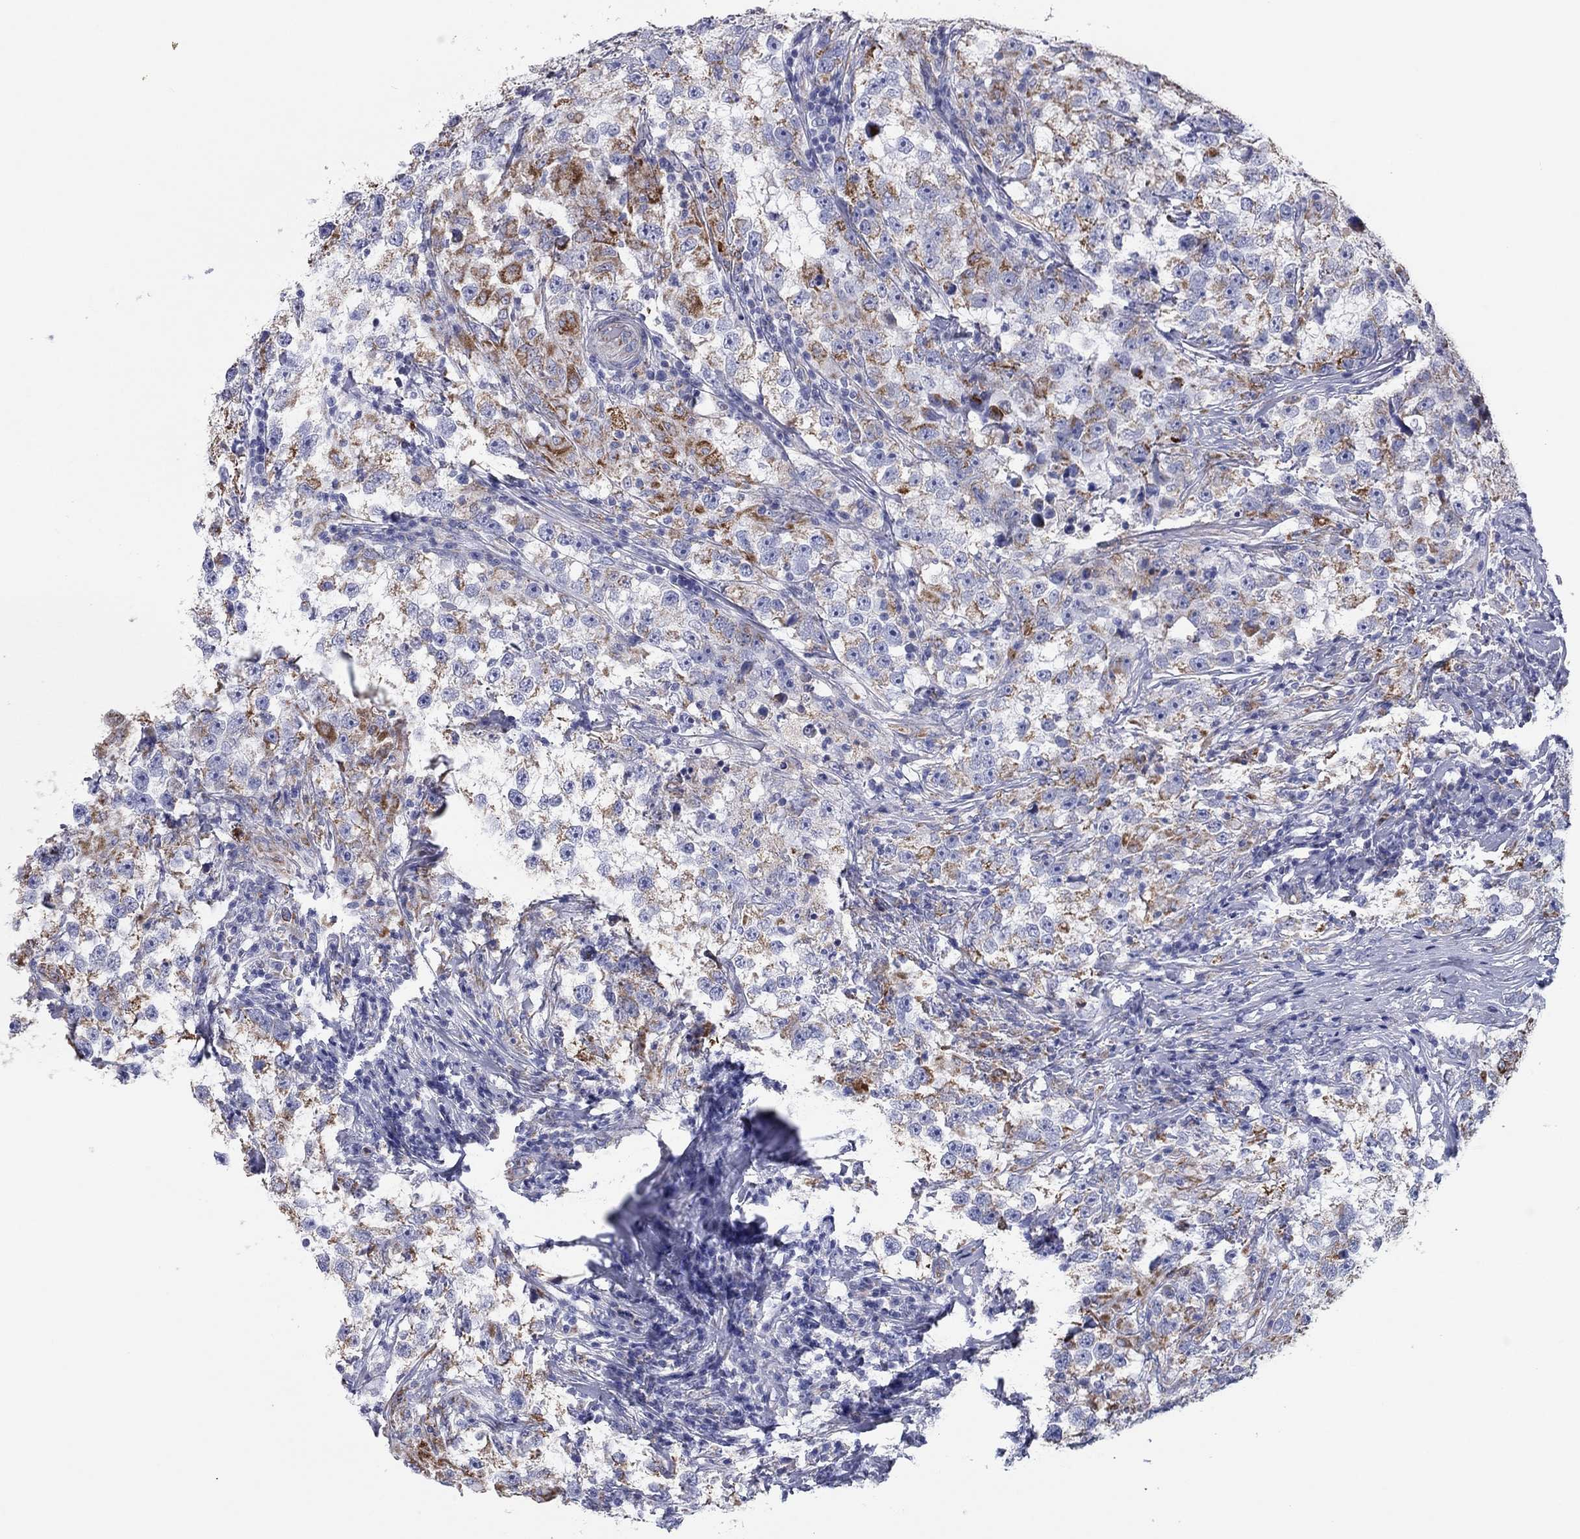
{"staining": {"intensity": "strong", "quantity": "25%-75%", "location": "cytoplasmic/membranous"}, "tissue": "testis cancer", "cell_type": "Tumor cells", "image_type": "cancer", "snomed": [{"axis": "morphology", "description": "Seminoma, NOS"}, {"axis": "topography", "description": "Testis"}], "caption": "There is high levels of strong cytoplasmic/membranous positivity in tumor cells of seminoma (testis), as demonstrated by immunohistochemical staining (brown color).", "gene": "MGST3", "patient": {"sex": "male", "age": 46}}